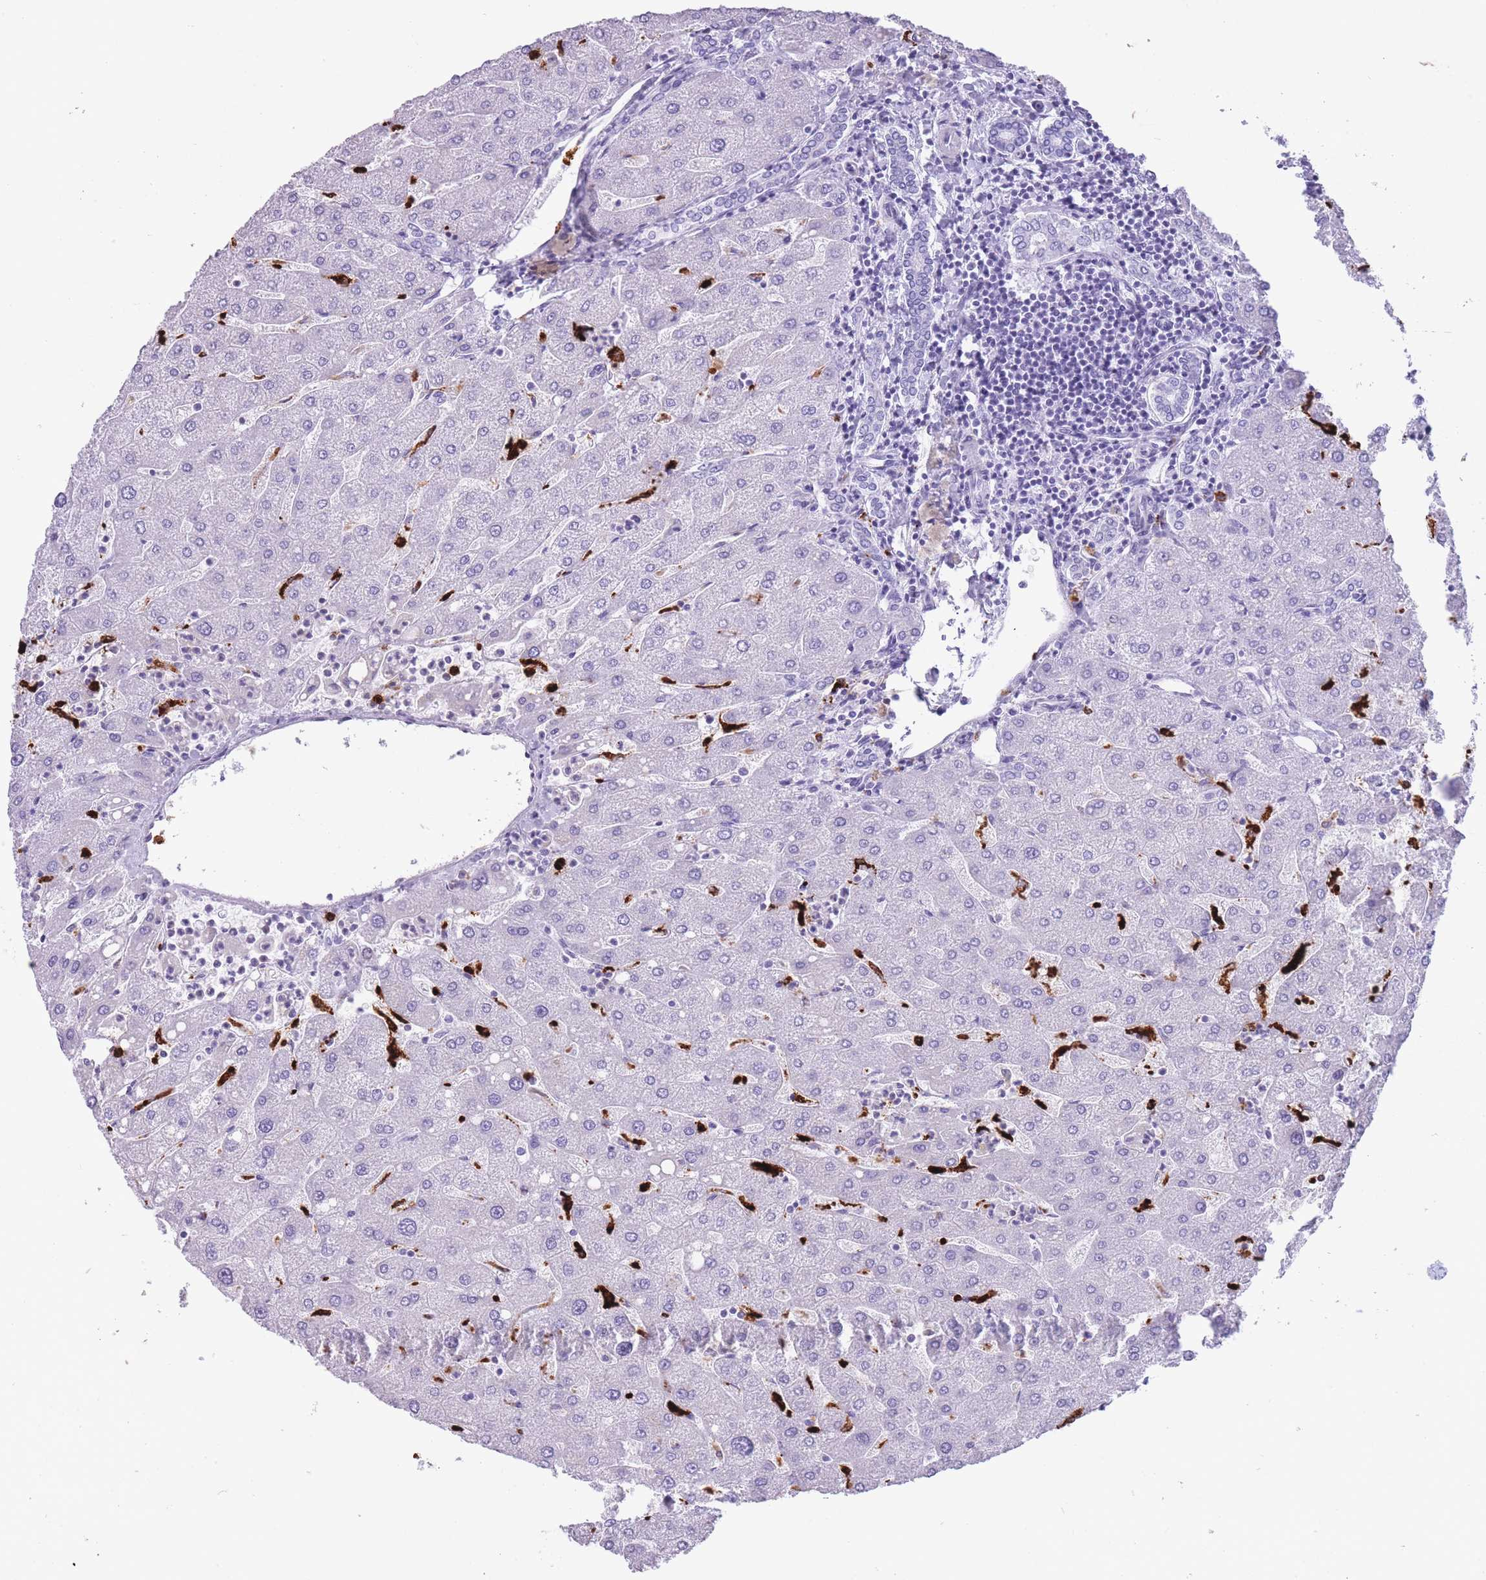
{"staining": {"intensity": "negative", "quantity": "none", "location": "none"}, "tissue": "liver", "cell_type": "Cholangiocytes", "image_type": "normal", "snomed": [{"axis": "morphology", "description": "Normal tissue, NOS"}, {"axis": "topography", "description": "Liver"}], "caption": "Immunohistochemistry (IHC) micrograph of unremarkable liver: liver stained with DAB shows no significant protein staining in cholangiocytes.", "gene": "OR4F16", "patient": {"sex": "male", "age": 67}}